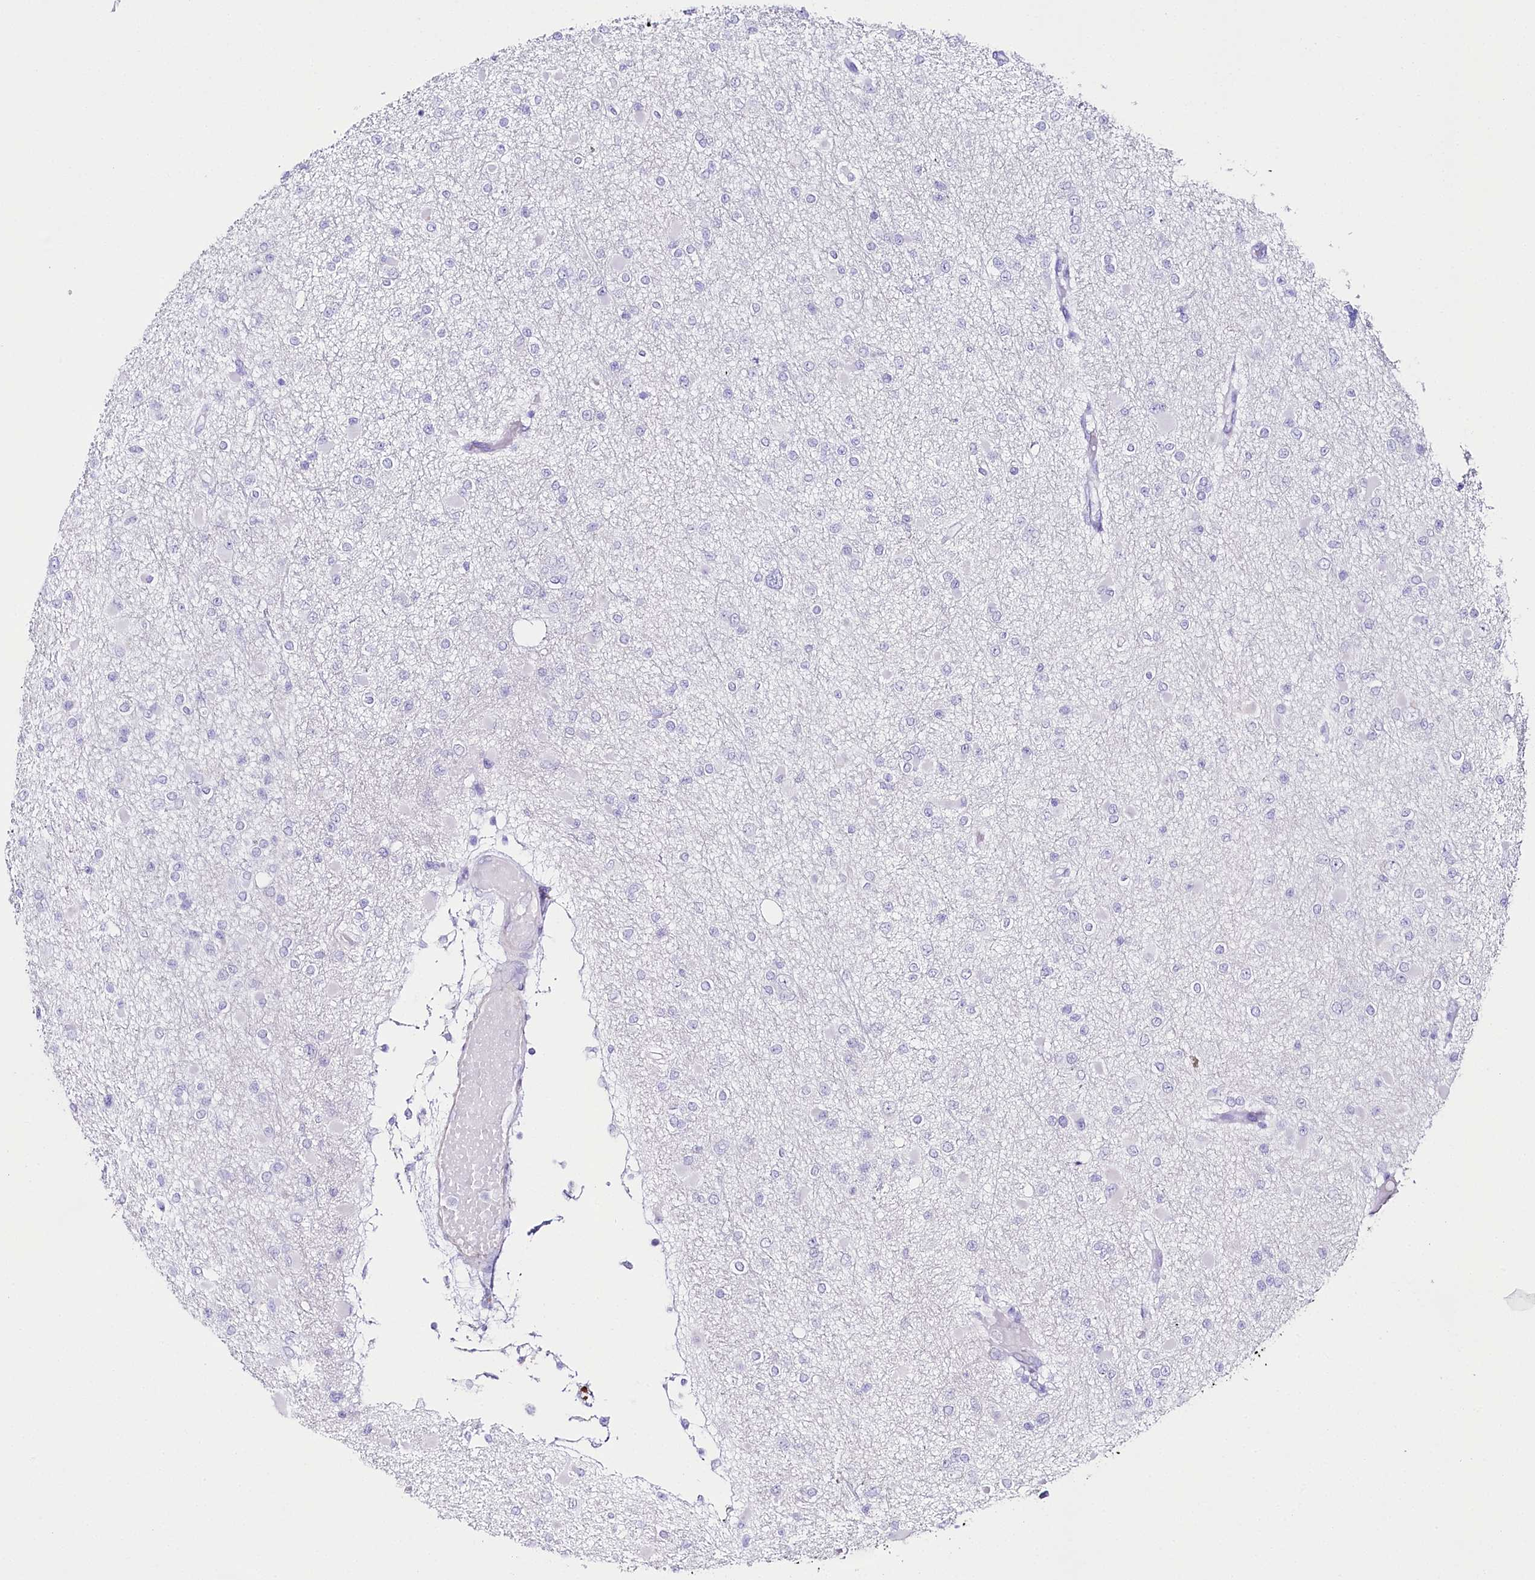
{"staining": {"intensity": "negative", "quantity": "none", "location": "none"}, "tissue": "glioma", "cell_type": "Tumor cells", "image_type": "cancer", "snomed": [{"axis": "morphology", "description": "Glioma, malignant, Low grade"}, {"axis": "topography", "description": "Brain"}], "caption": "Tumor cells are negative for protein expression in human glioma. (DAB (3,3'-diaminobenzidine) immunohistochemistry, high magnification).", "gene": "CSN3", "patient": {"sex": "female", "age": 22}}